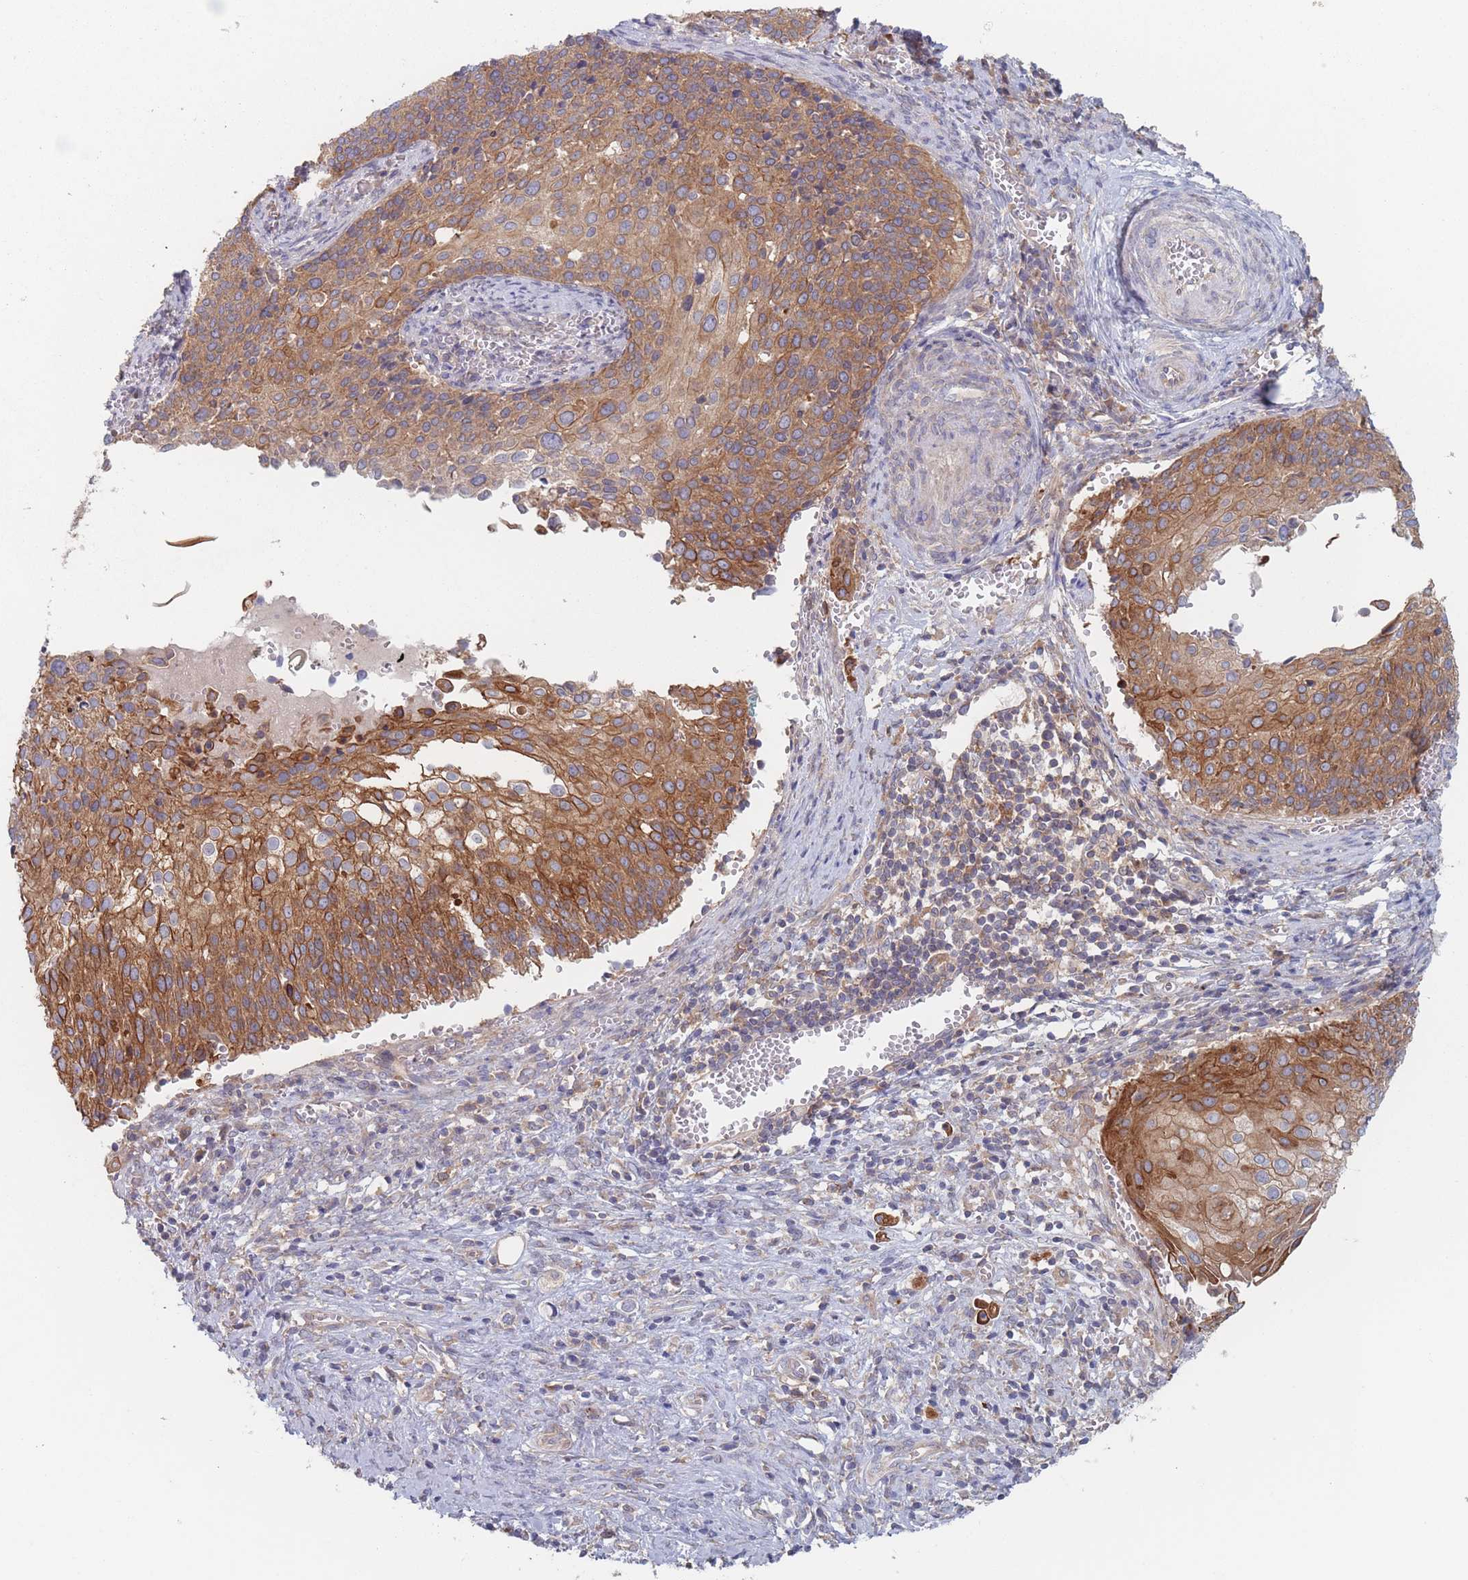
{"staining": {"intensity": "moderate", "quantity": ">75%", "location": "cytoplasmic/membranous"}, "tissue": "cervical cancer", "cell_type": "Tumor cells", "image_type": "cancer", "snomed": [{"axis": "morphology", "description": "Squamous cell carcinoma, NOS"}, {"axis": "topography", "description": "Cervix"}], "caption": "Protein expression analysis of human cervical cancer reveals moderate cytoplasmic/membranous positivity in approximately >75% of tumor cells.", "gene": "EFCC1", "patient": {"sex": "female", "age": 44}}